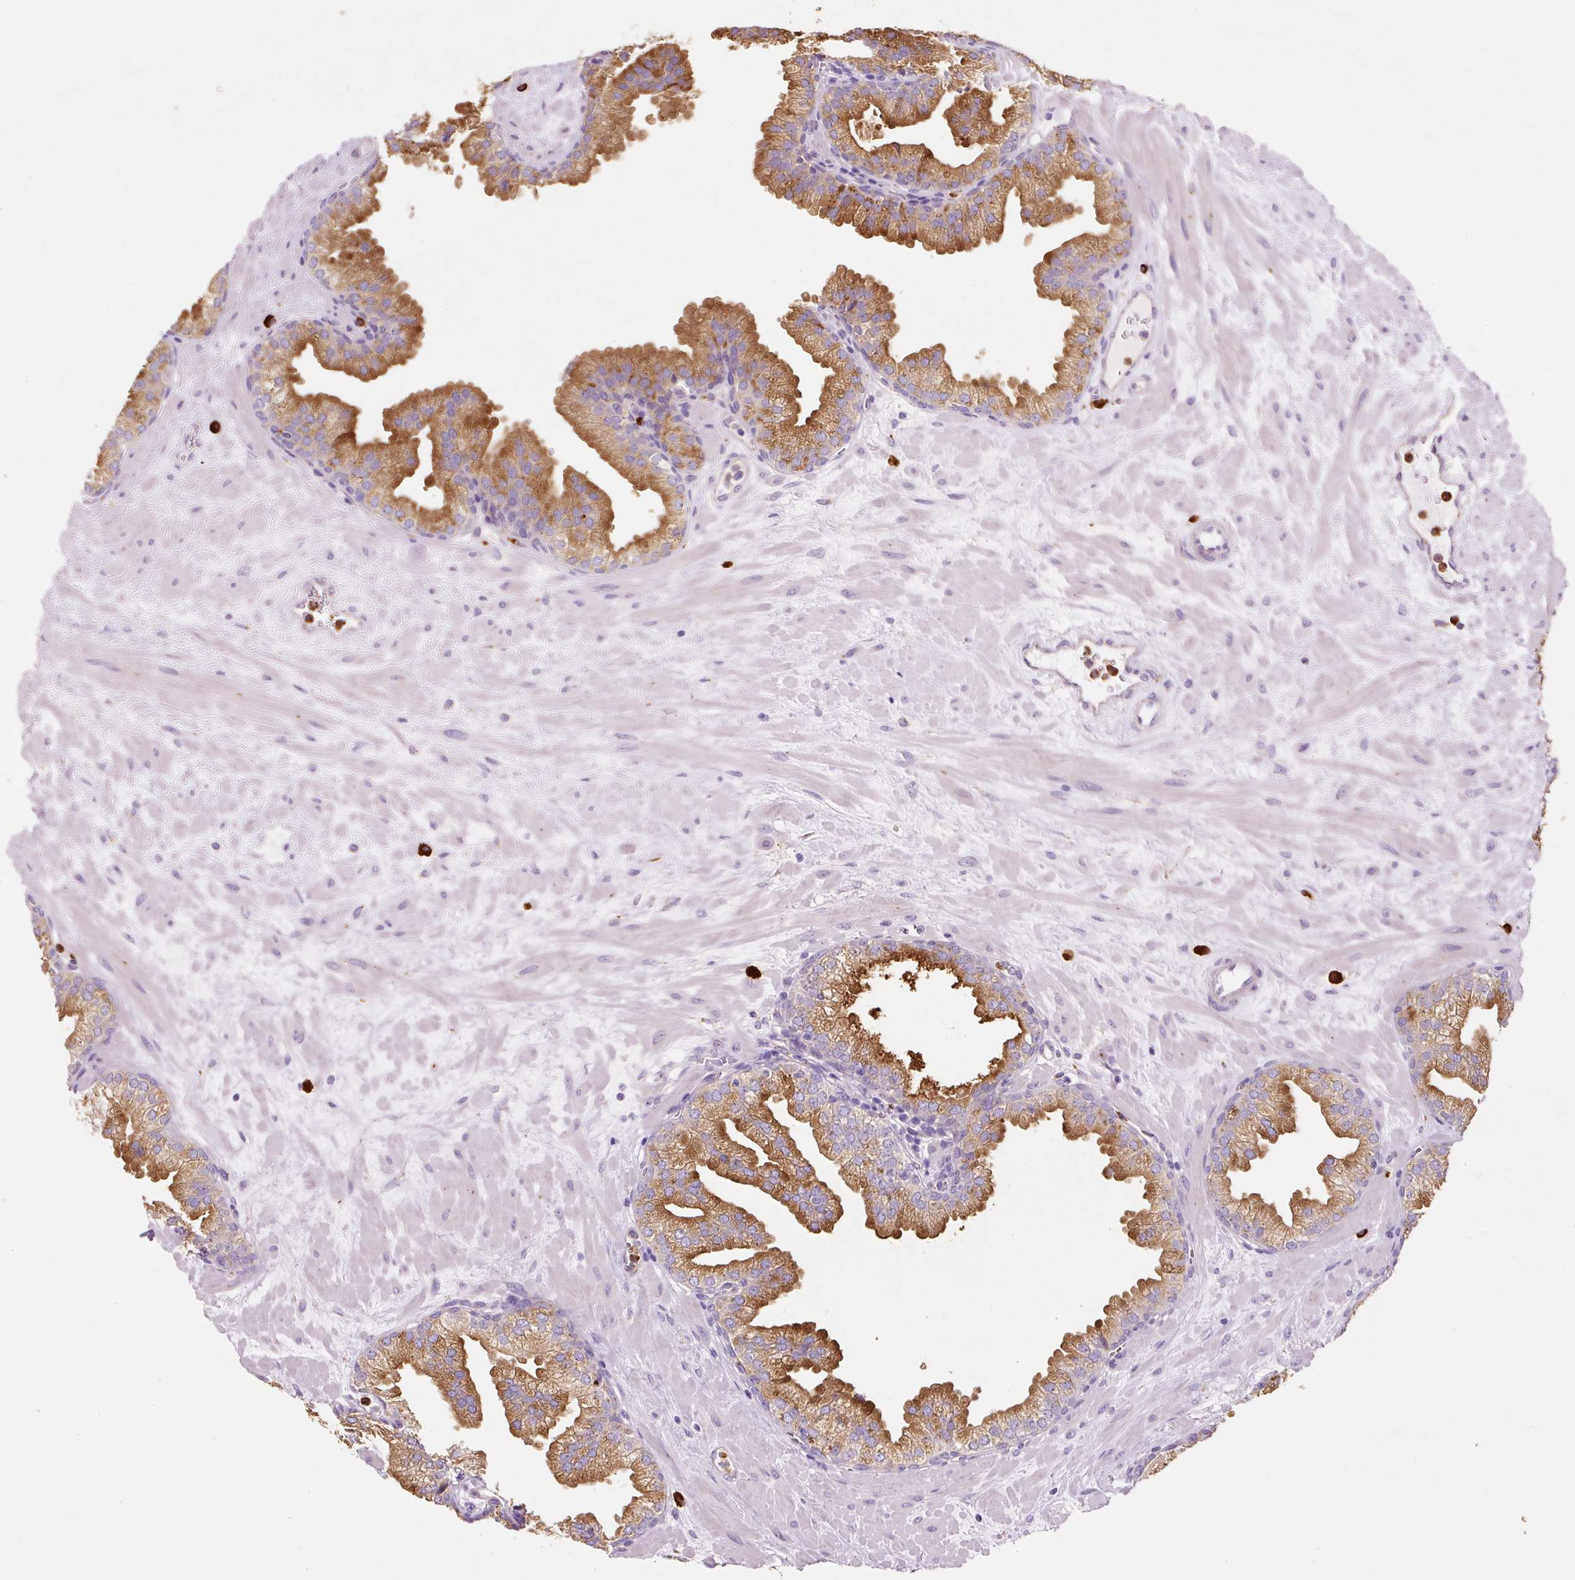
{"staining": {"intensity": "strong", "quantity": ">75%", "location": "cytoplasmic/membranous"}, "tissue": "prostate", "cell_type": "Glandular cells", "image_type": "normal", "snomed": [{"axis": "morphology", "description": "Normal tissue, NOS"}, {"axis": "topography", "description": "Prostate"}, {"axis": "topography", "description": "Peripheral nerve tissue"}], "caption": "IHC of unremarkable prostate displays high levels of strong cytoplasmic/membranous positivity in about >75% of glandular cells.", "gene": "TMC8", "patient": {"sex": "male", "age": 61}}